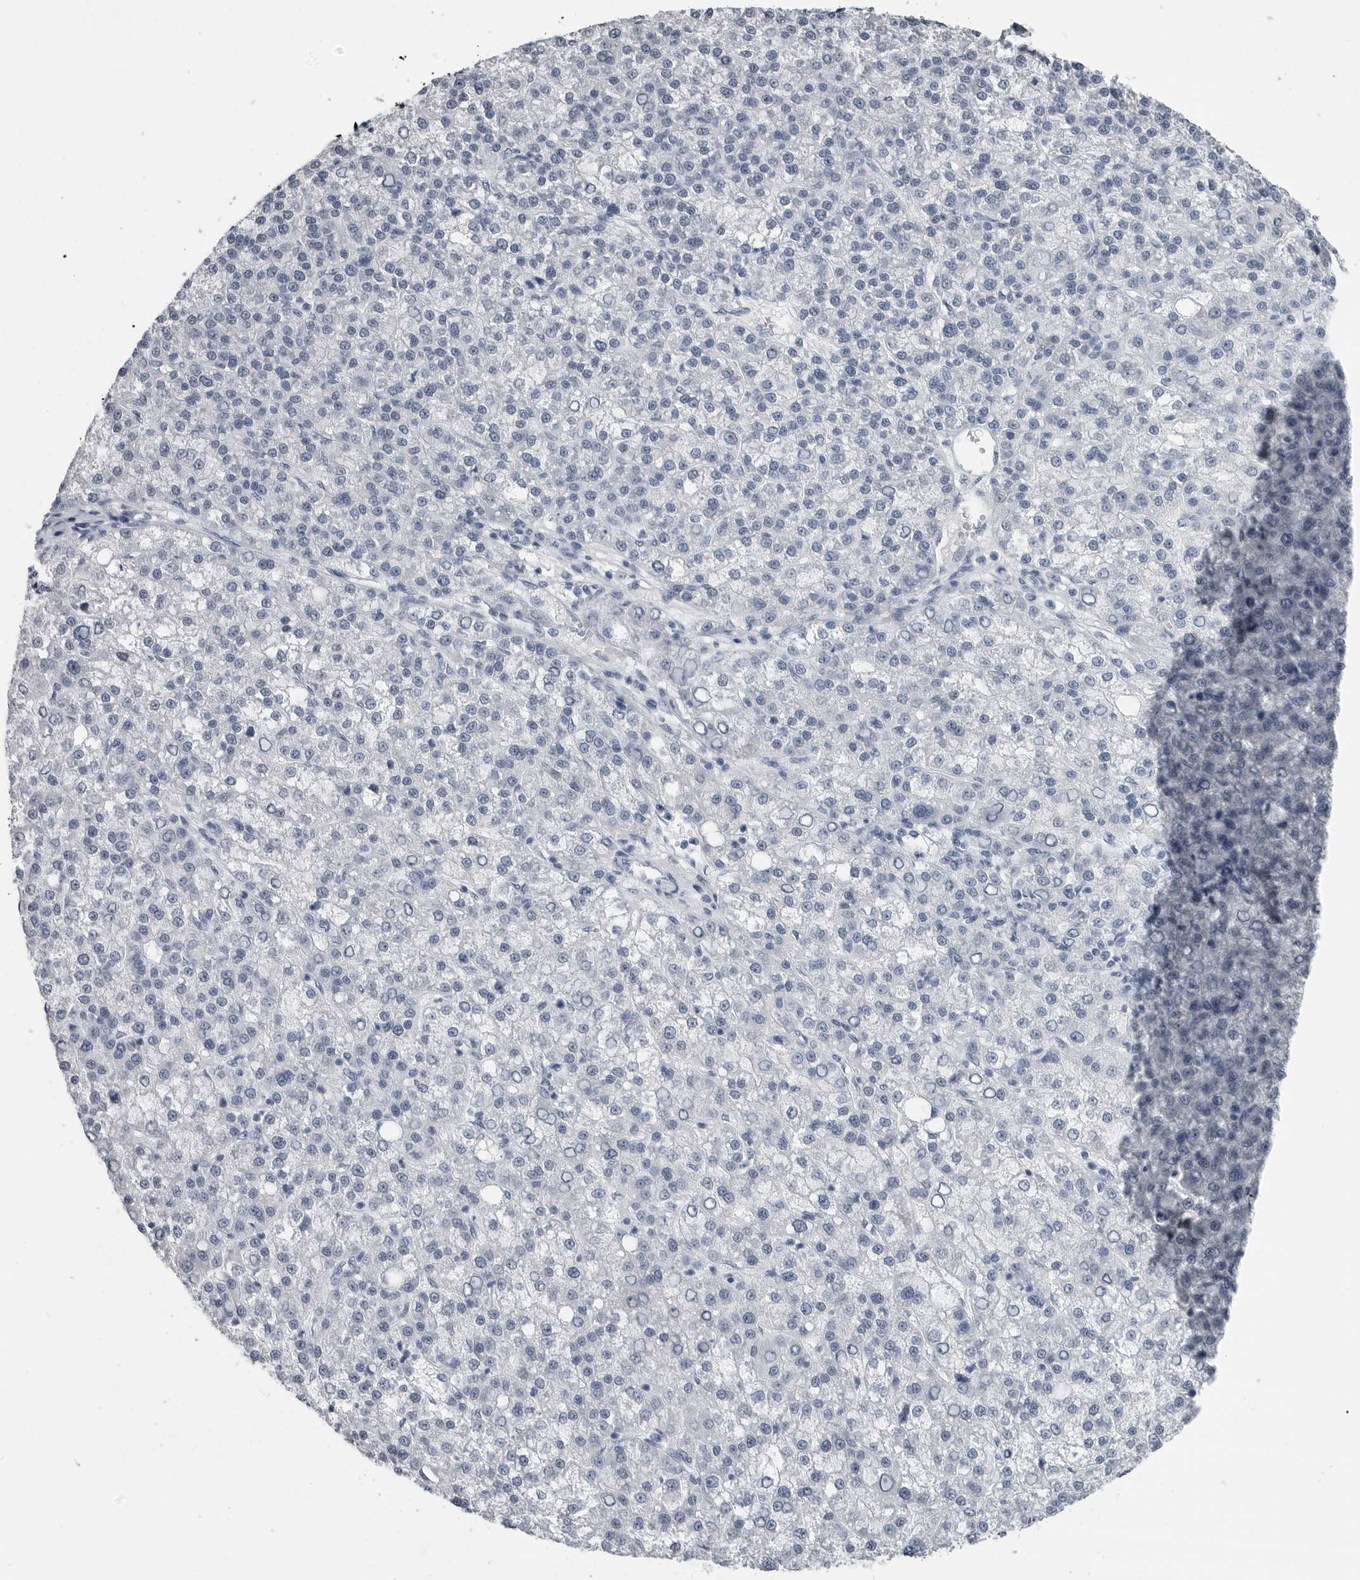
{"staining": {"intensity": "negative", "quantity": "none", "location": "none"}, "tissue": "liver cancer", "cell_type": "Tumor cells", "image_type": "cancer", "snomed": [{"axis": "morphology", "description": "Carcinoma, Hepatocellular, NOS"}, {"axis": "topography", "description": "Liver"}], "caption": "The histopathology image demonstrates no significant expression in tumor cells of hepatocellular carcinoma (liver). (DAB (3,3'-diaminobenzidine) immunohistochemistry visualized using brightfield microscopy, high magnification).", "gene": "AMPD1", "patient": {"sex": "female", "age": 58}}